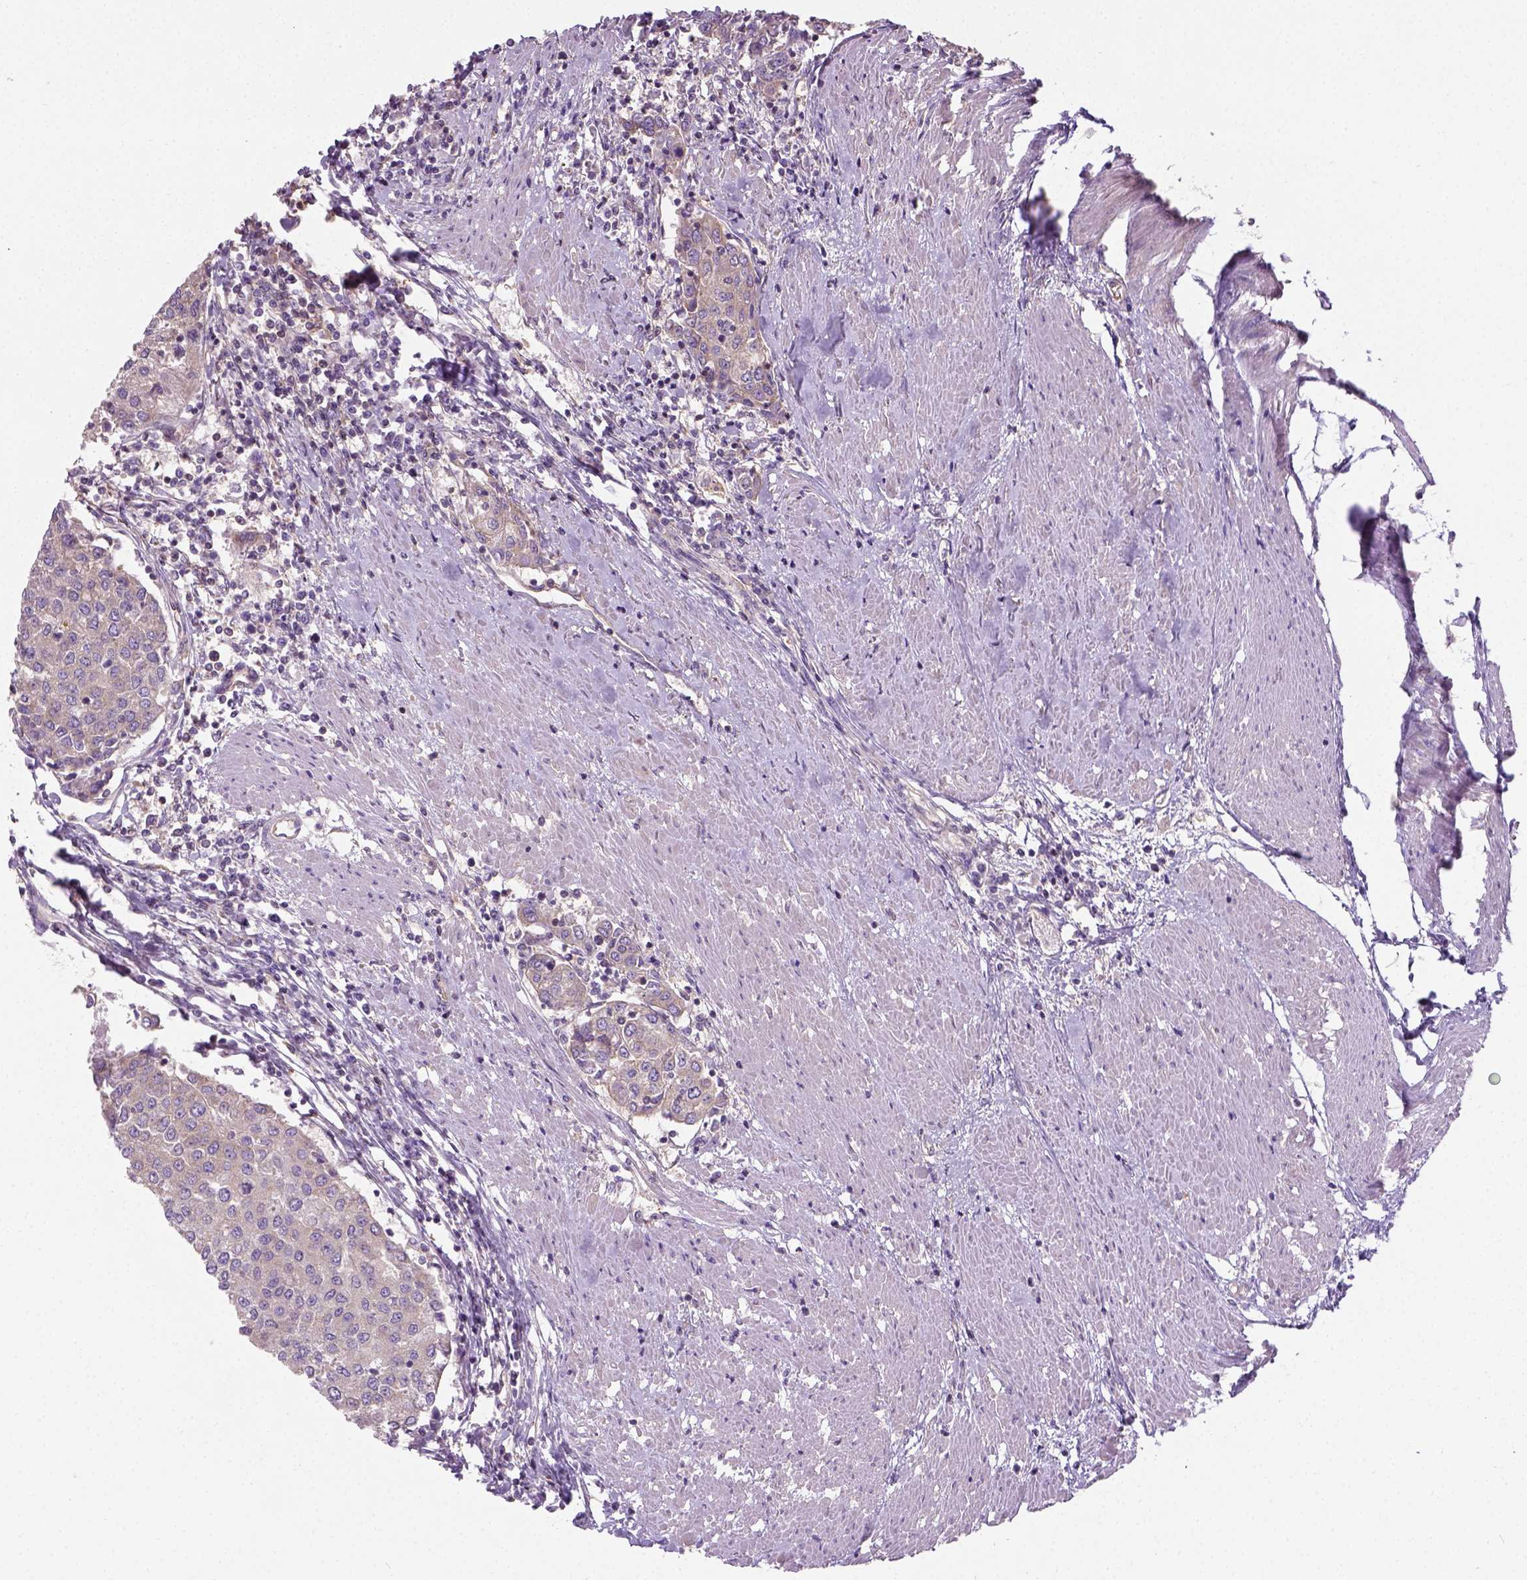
{"staining": {"intensity": "weak", "quantity": ">75%", "location": "cytoplasmic/membranous"}, "tissue": "urothelial cancer", "cell_type": "Tumor cells", "image_type": "cancer", "snomed": [{"axis": "morphology", "description": "Urothelial carcinoma, High grade"}, {"axis": "topography", "description": "Urinary bladder"}], "caption": "DAB (3,3'-diaminobenzidine) immunohistochemical staining of urothelial cancer displays weak cytoplasmic/membranous protein staining in about >75% of tumor cells.", "gene": "CRACR2A", "patient": {"sex": "female", "age": 85}}